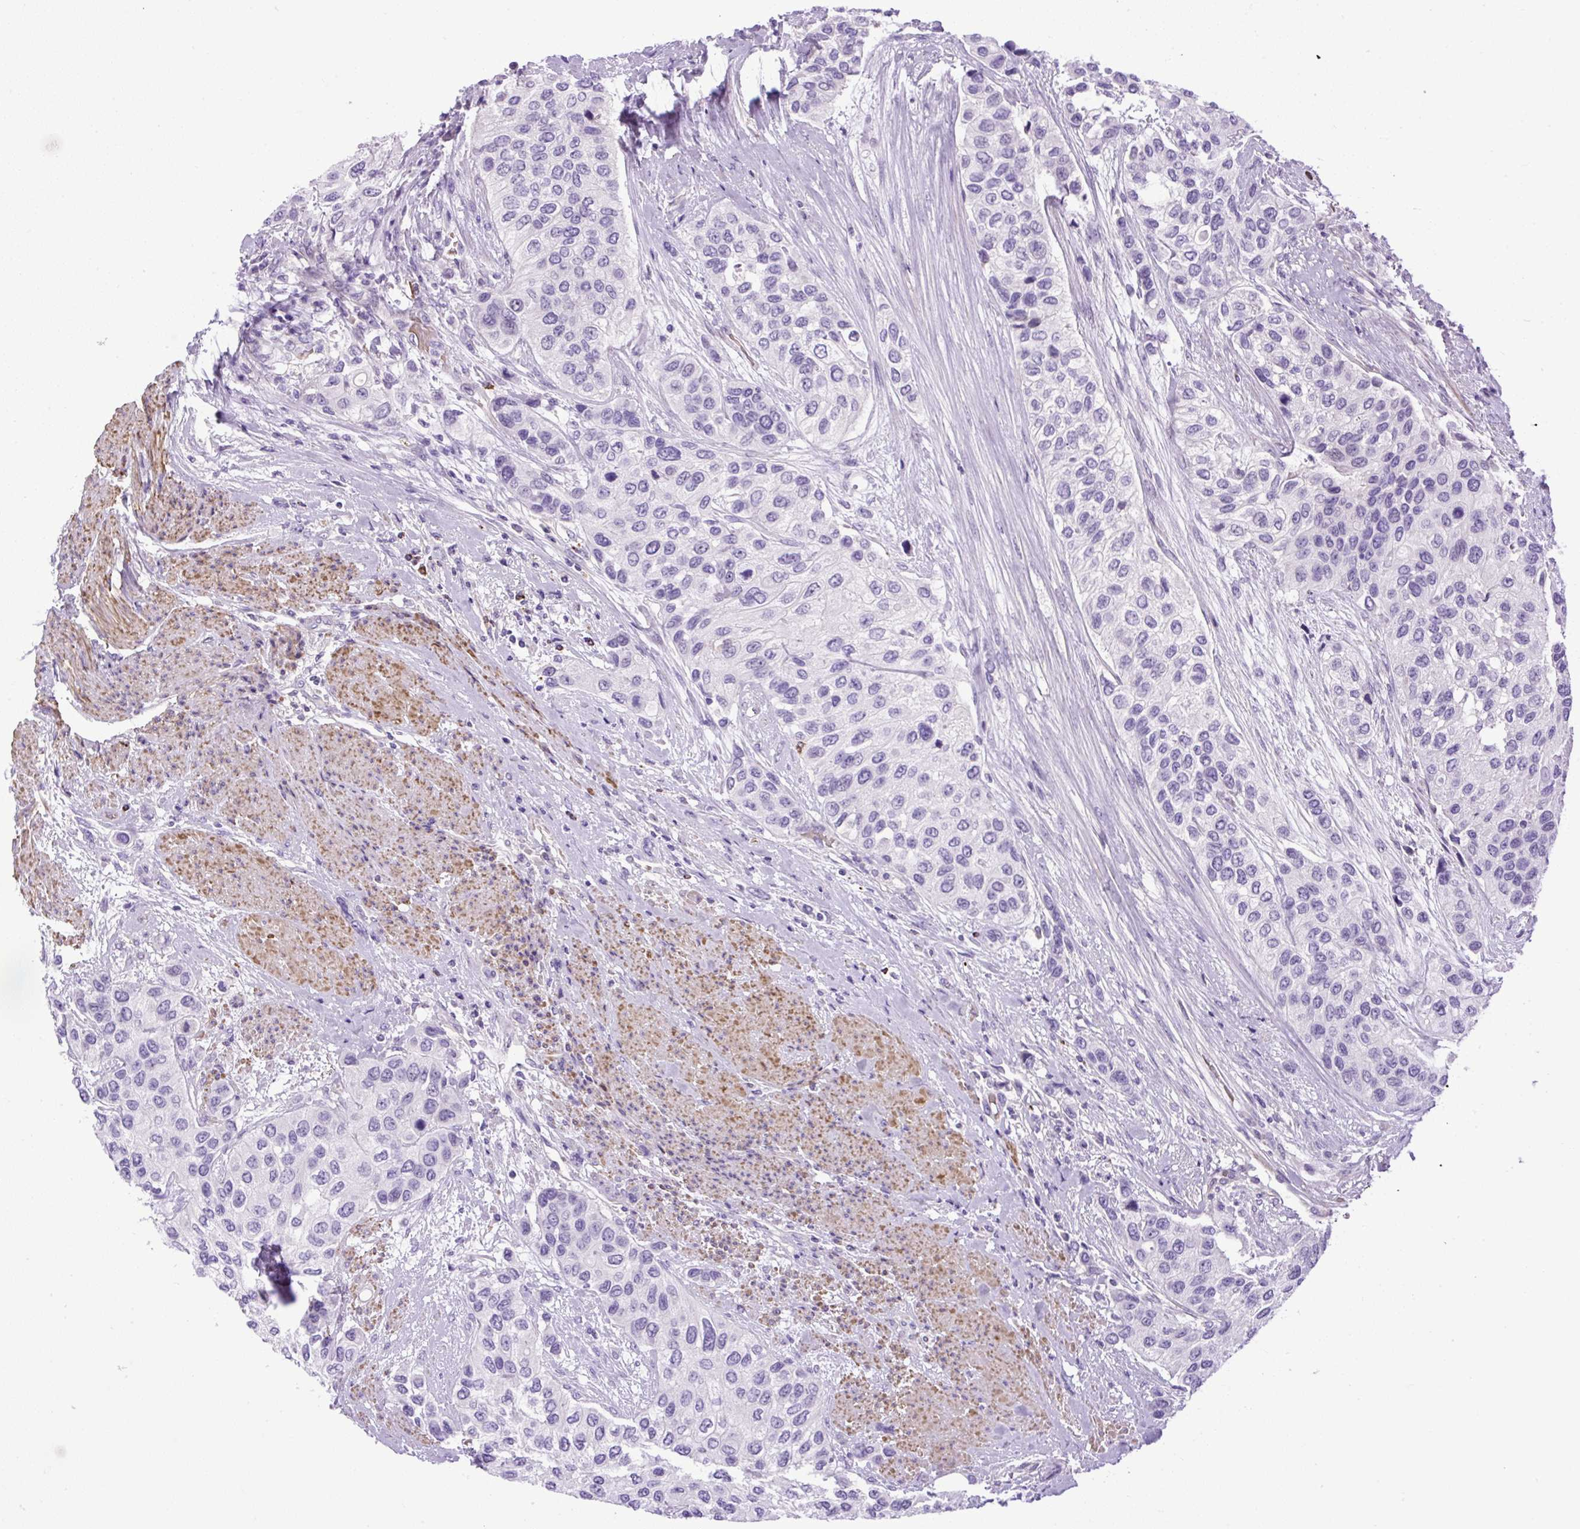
{"staining": {"intensity": "negative", "quantity": "none", "location": "none"}, "tissue": "urothelial cancer", "cell_type": "Tumor cells", "image_type": "cancer", "snomed": [{"axis": "morphology", "description": "Normal tissue, NOS"}, {"axis": "morphology", "description": "Urothelial carcinoma, High grade"}, {"axis": "topography", "description": "Vascular tissue"}, {"axis": "topography", "description": "Urinary bladder"}], "caption": "The micrograph demonstrates no staining of tumor cells in urothelial carcinoma (high-grade).", "gene": "VWA7", "patient": {"sex": "female", "age": 56}}